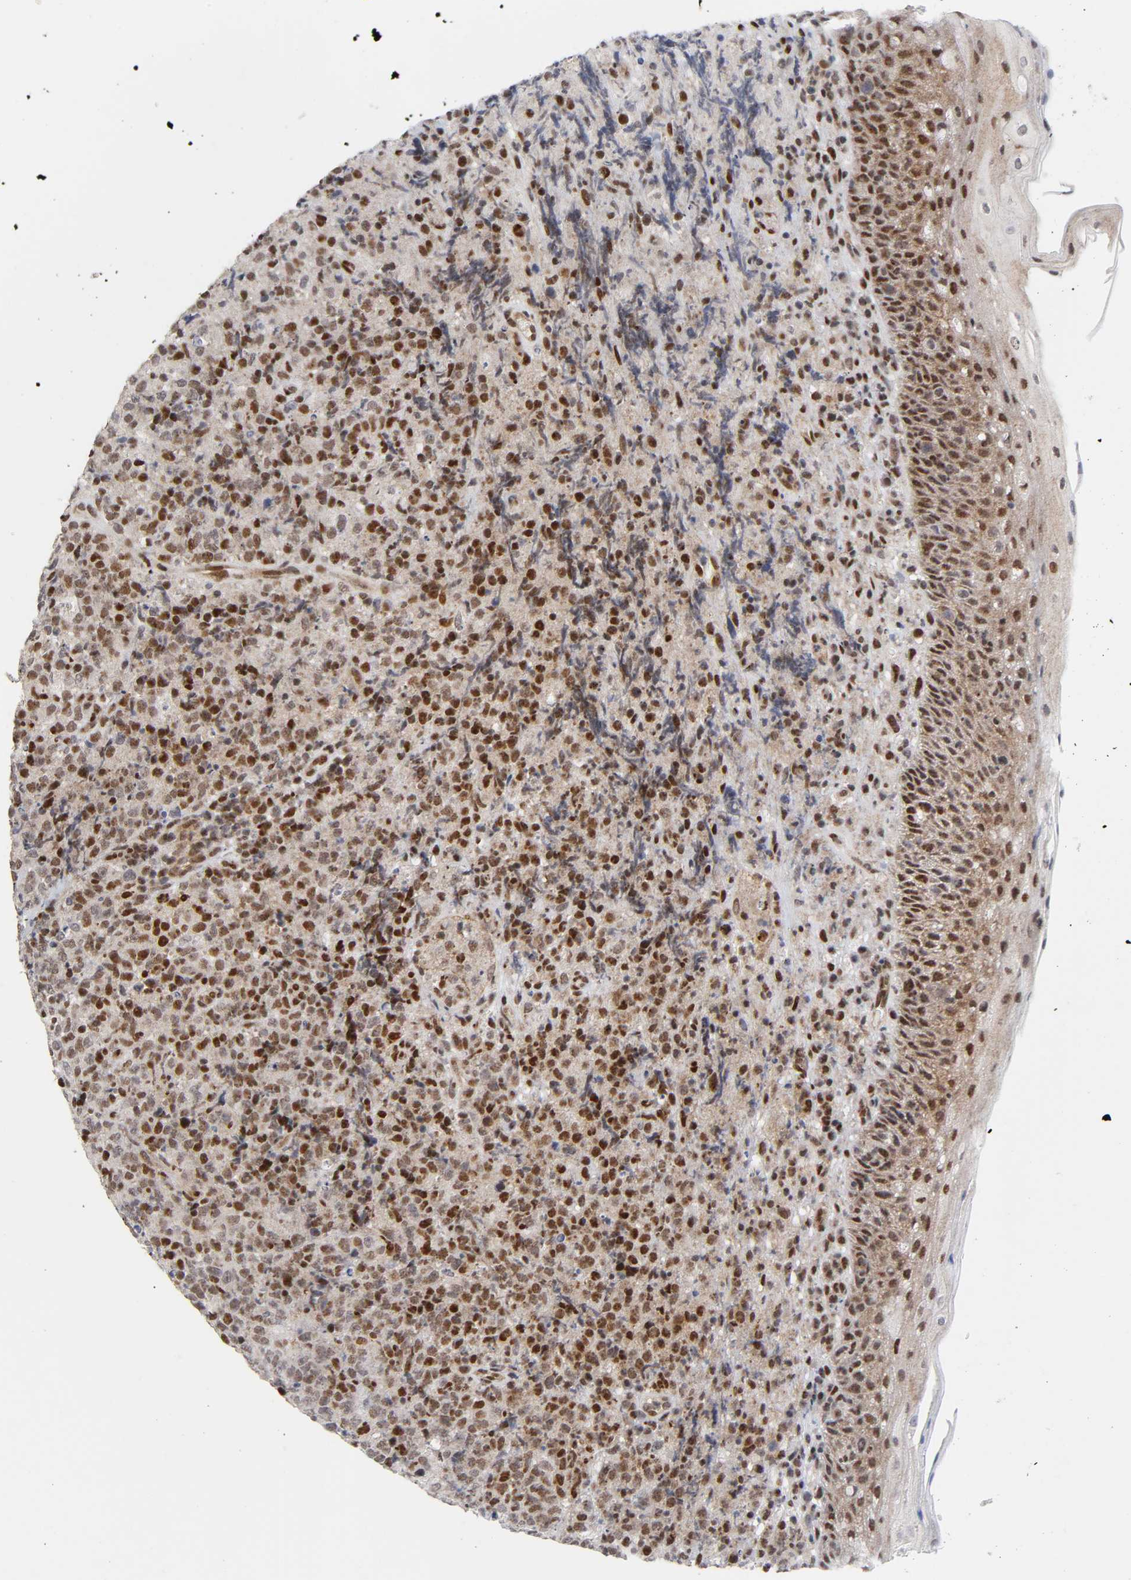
{"staining": {"intensity": "strong", "quantity": ">75%", "location": "nuclear"}, "tissue": "lymphoma", "cell_type": "Tumor cells", "image_type": "cancer", "snomed": [{"axis": "morphology", "description": "Malignant lymphoma, non-Hodgkin's type, High grade"}, {"axis": "topography", "description": "Tonsil"}], "caption": "Tumor cells reveal high levels of strong nuclear positivity in about >75% of cells in human lymphoma.", "gene": "STK38", "patient": {"sex": "female", "age": 36}}